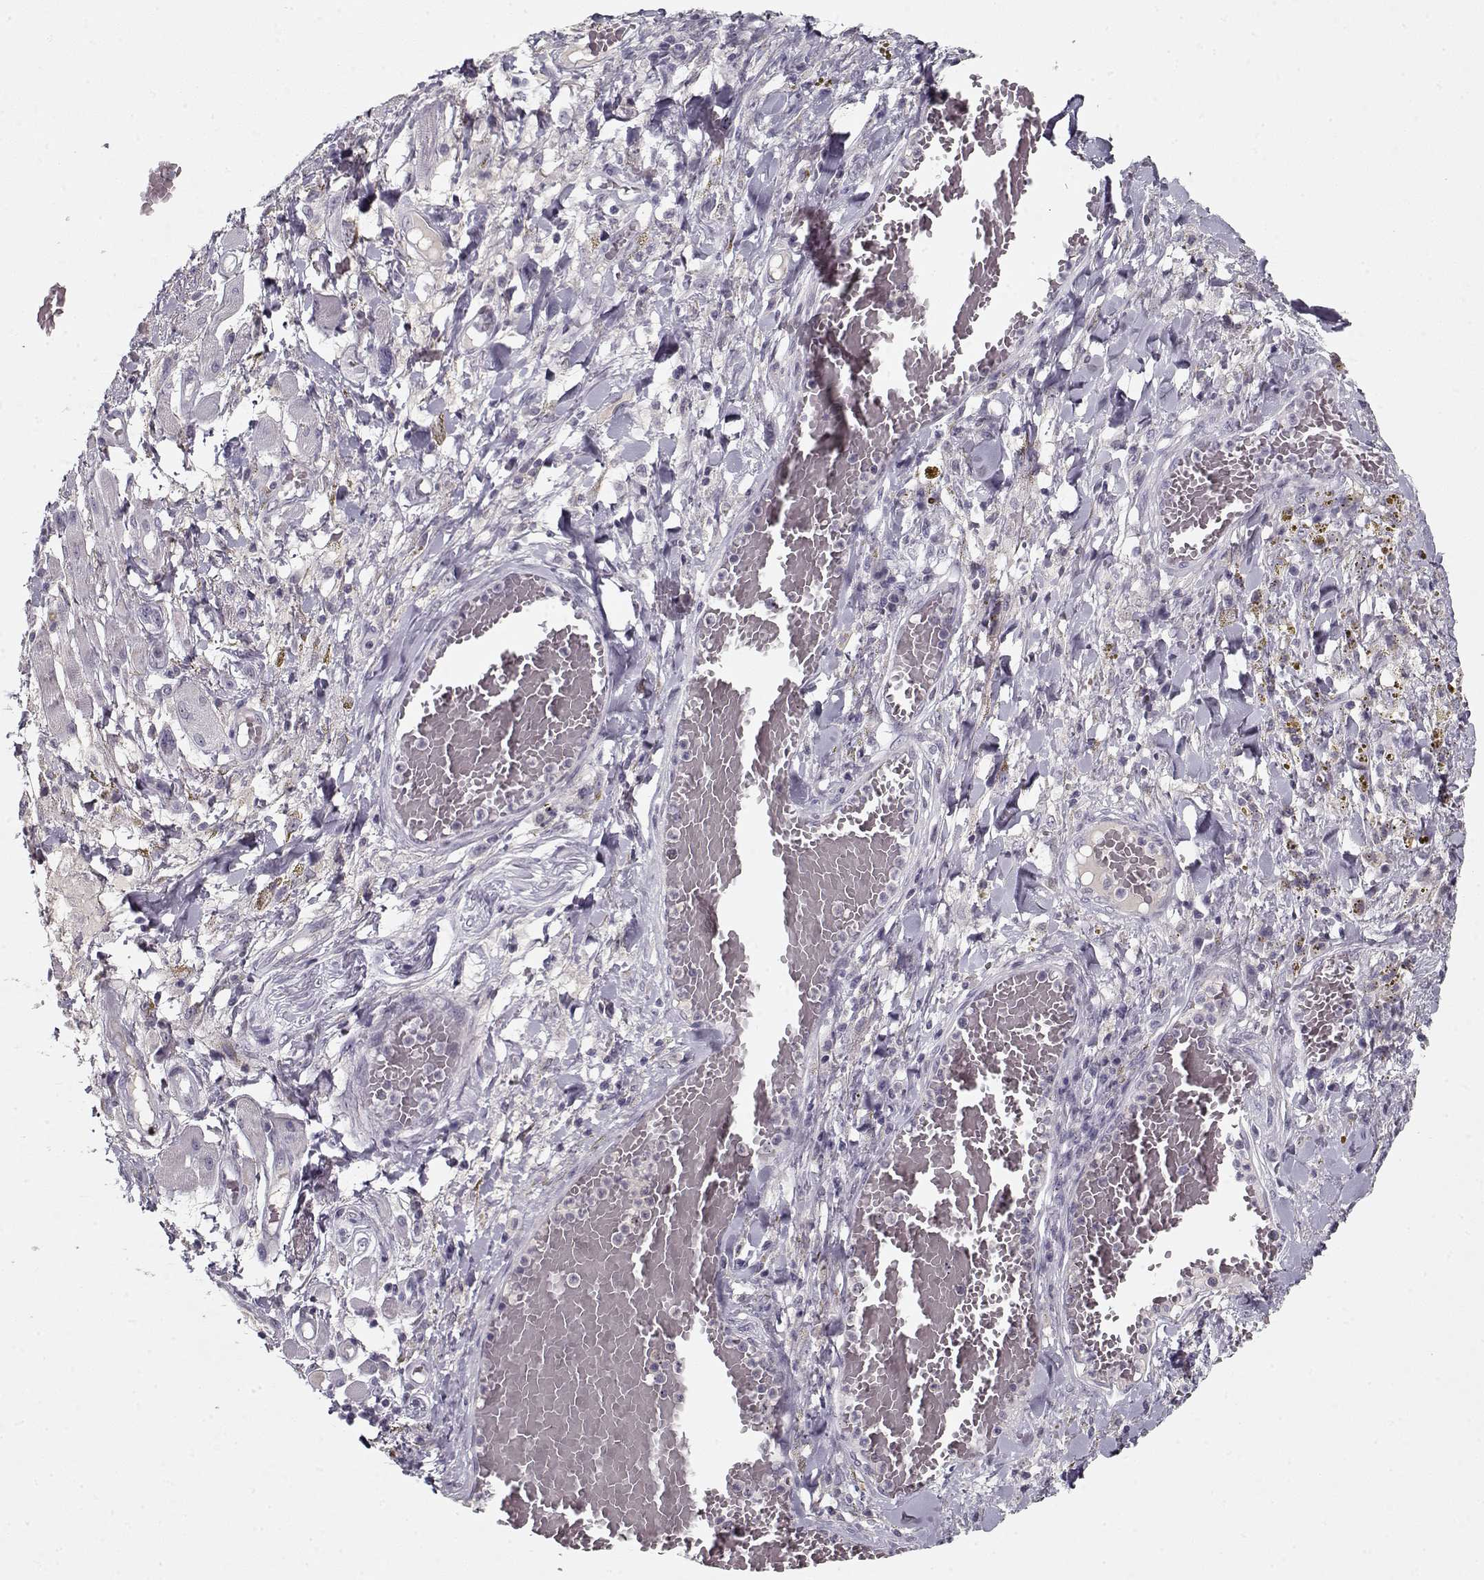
{"staining": {"intensity": "negative", "quantity": "none", "location": "none"}, "tissue": "melanoma", "cell_type": "Tumor cells", "image_type": "cancer", "snomed": [{"axis": "morphology", "description": "Malignant melanoma, NOS"}, {"axis": "topography", "description": "Skin"}], "caption": "Immunohistochemistry photomicrograph of human malignant melanoma stained for a protein (brown), which exhibits no expression in tumor cells.", "gene": "SPACA9", "patient": {"sex": "female", "age": 91}}